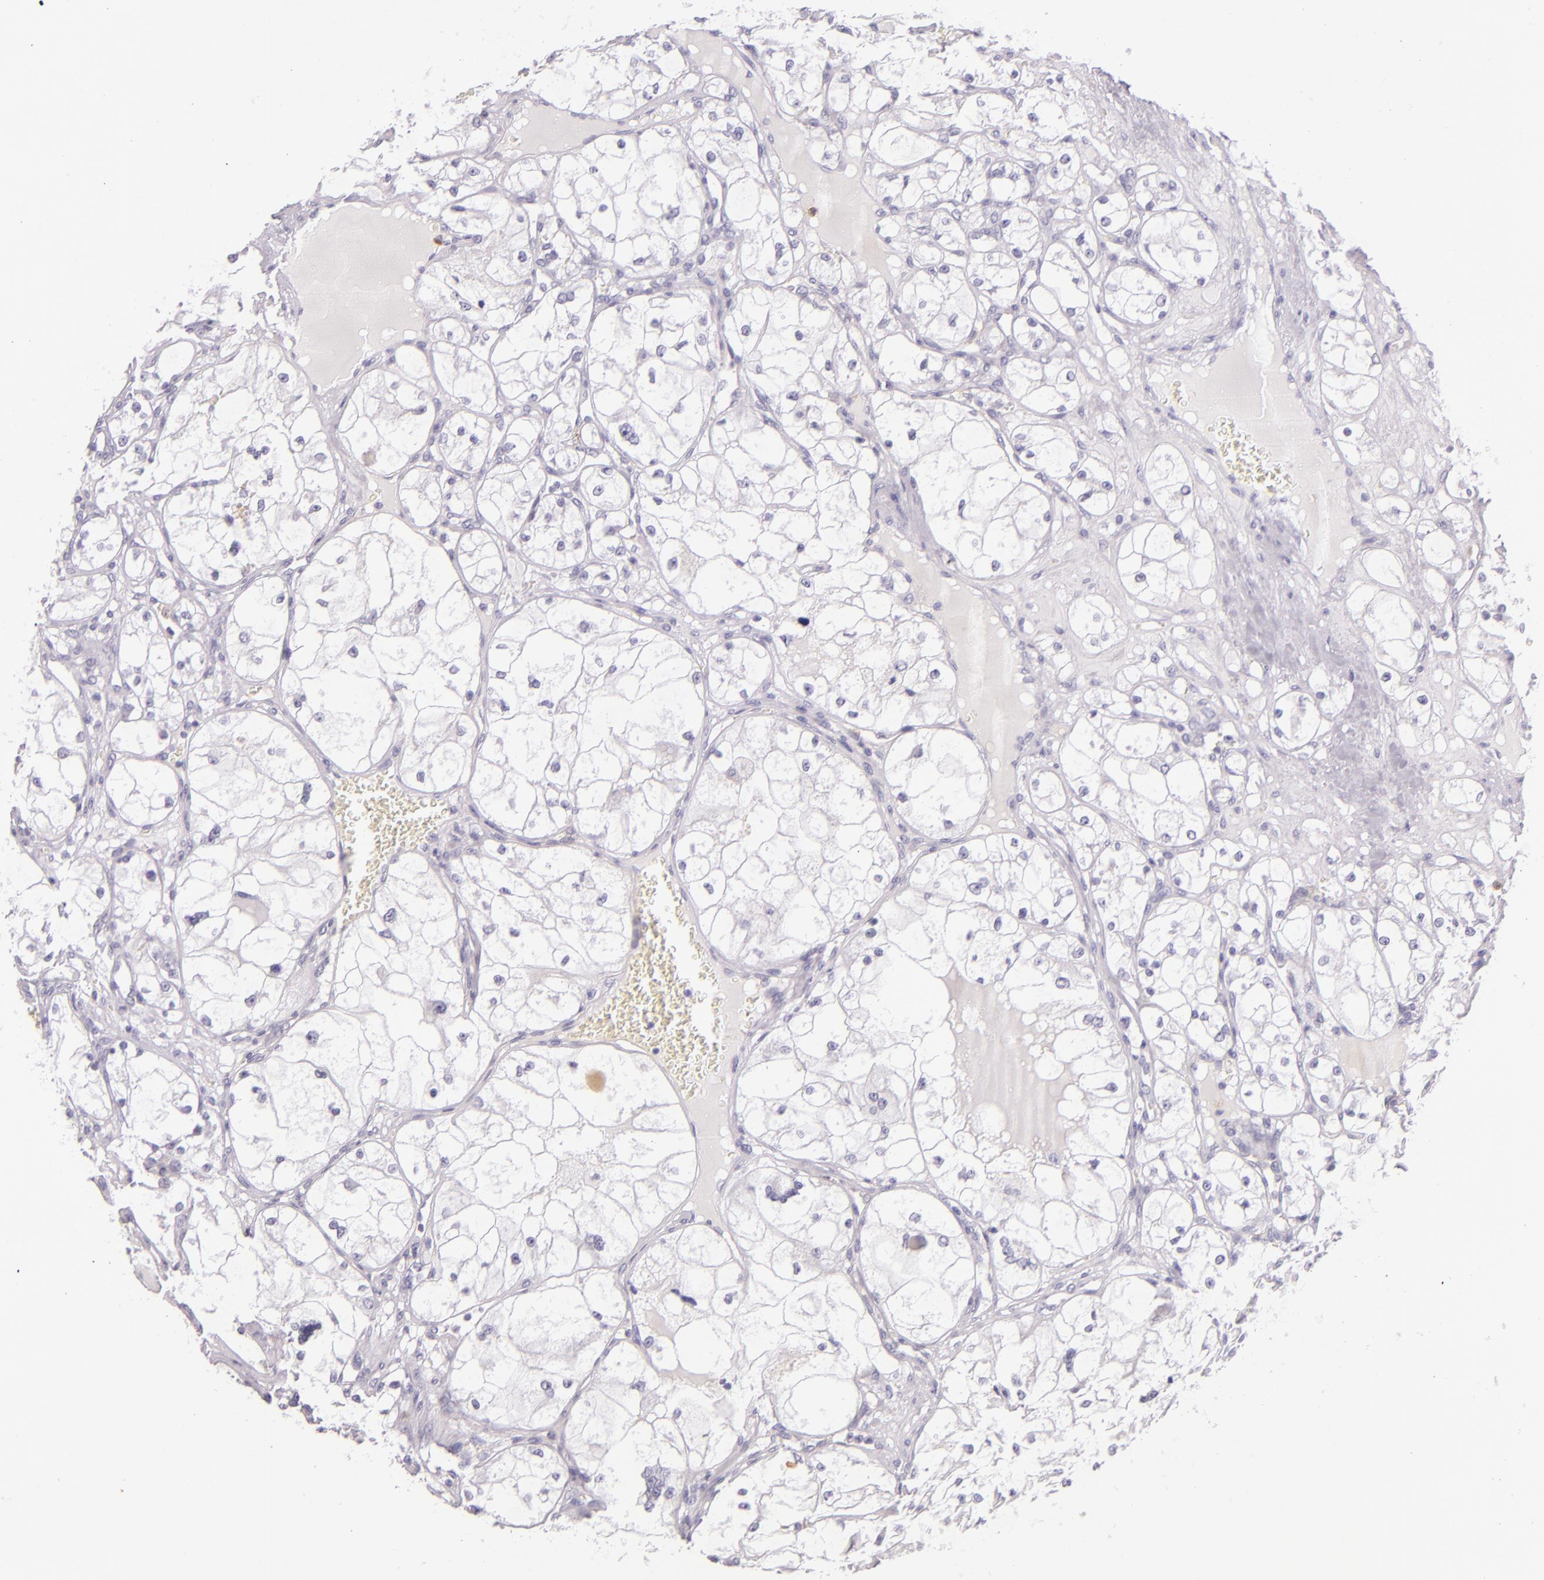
{"staining": {"intensity": "negative", "quantity": "none", "location": "none"}, "tissue": "renal cancer", "cell_type": "Tumor cells", "image_type": "cancer", "snomed": [{"axis": "morphology", "description": "Adenocarcinoma, NOS"}, {"axis": "topography", "description": "Kidney"}], "caption": "Immunohistochemistry of human adenocarcinoma (renal) displays no staining in tumor cells.", "gene": "CEACAM1", "patient": {"sex": "male", "age": 61}}